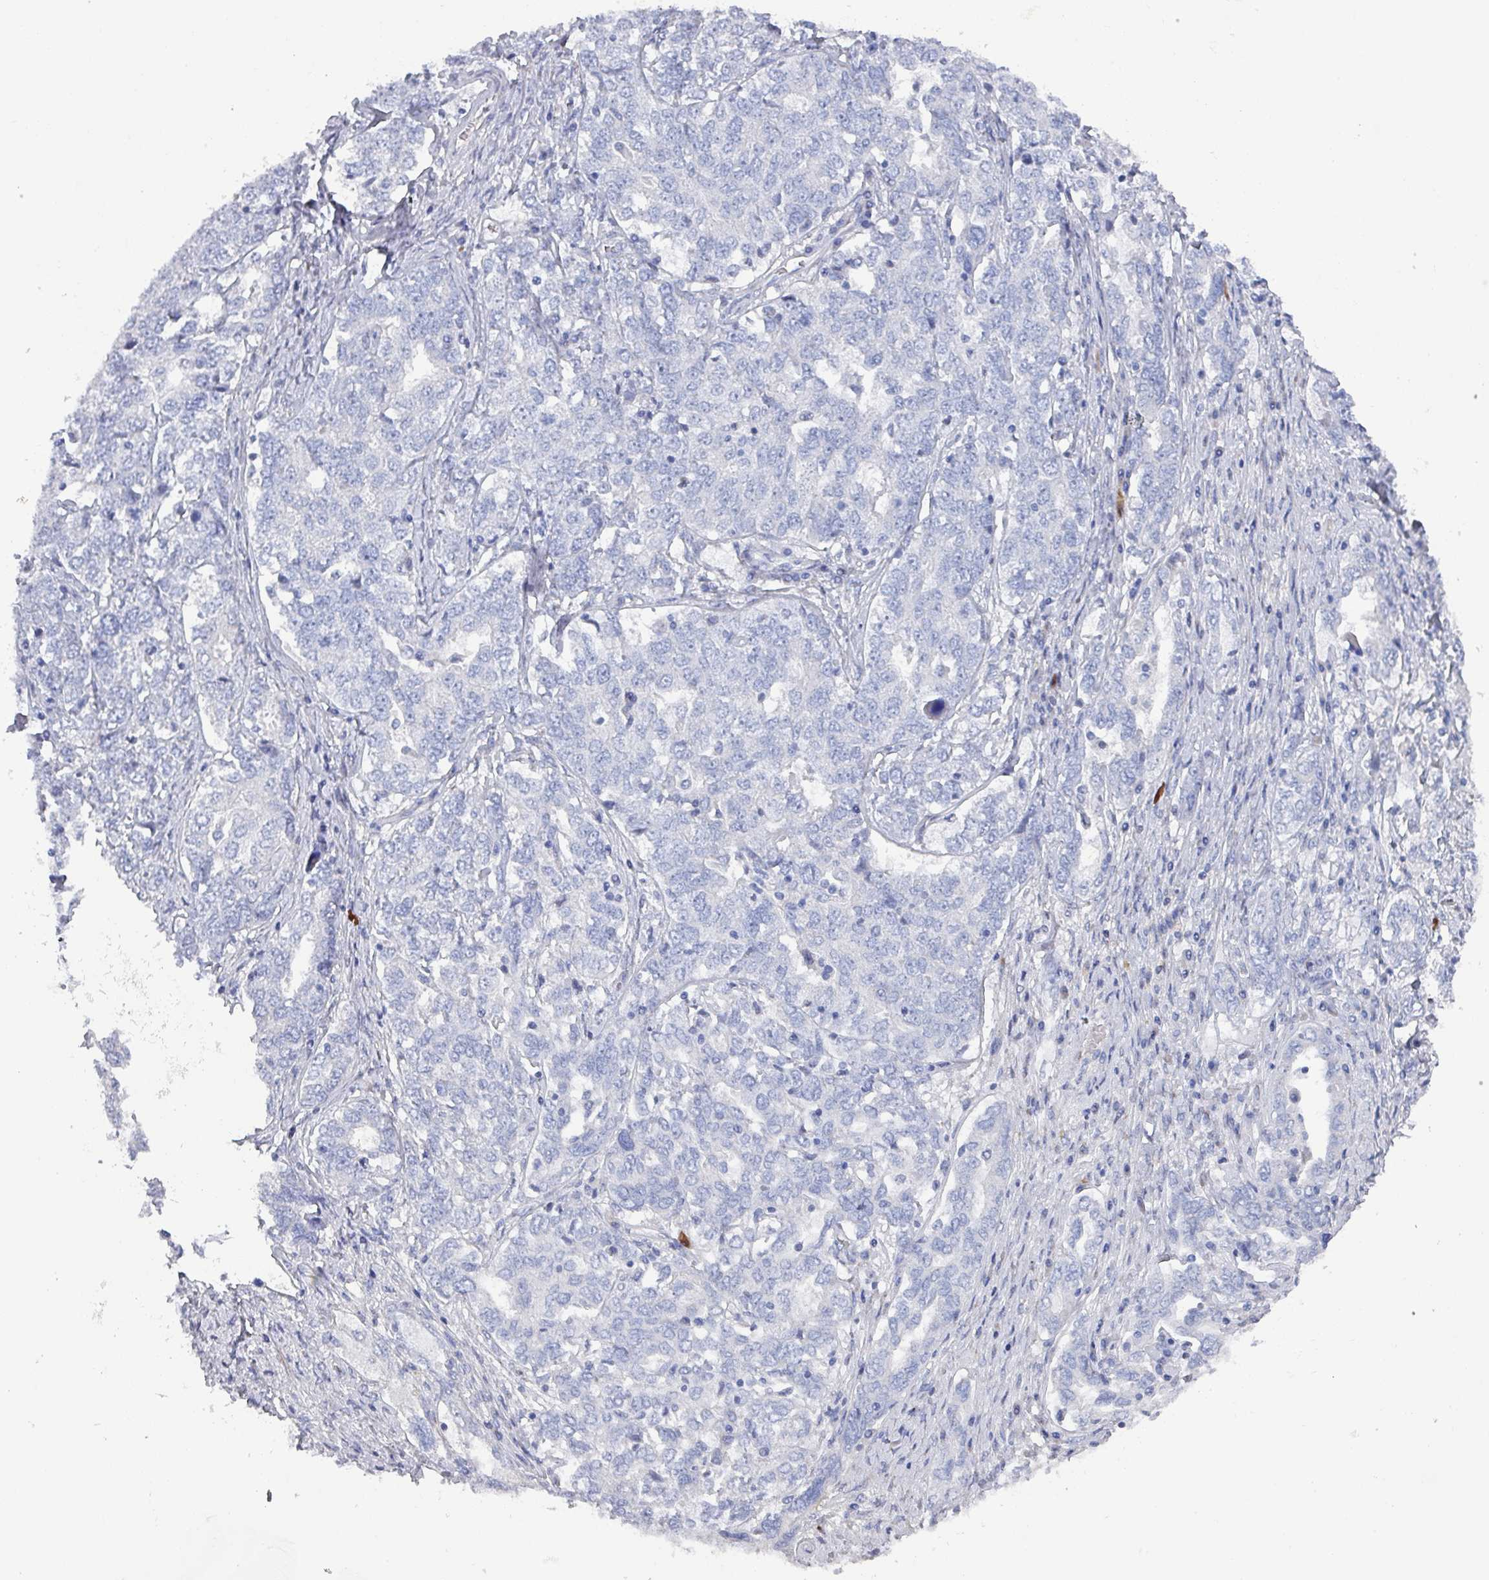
{"staining": {"intensity": "negative", "quantity": "none", "location": "none"}, "tissue": "ovarian cancer", "cell_type": "Tumor cells", "image_type": "cancer", "snomed": [{"axis": "morphology", "description": "Carcinoma, endometroid"}, {"axis": "topography", "description": "Ovary"}], "caption": "There is no significant positivity in tumor cells of ovarian endometroid carcinoma.", "gene": "DRD5", "patient": {"sex": "female", "age": 62}}